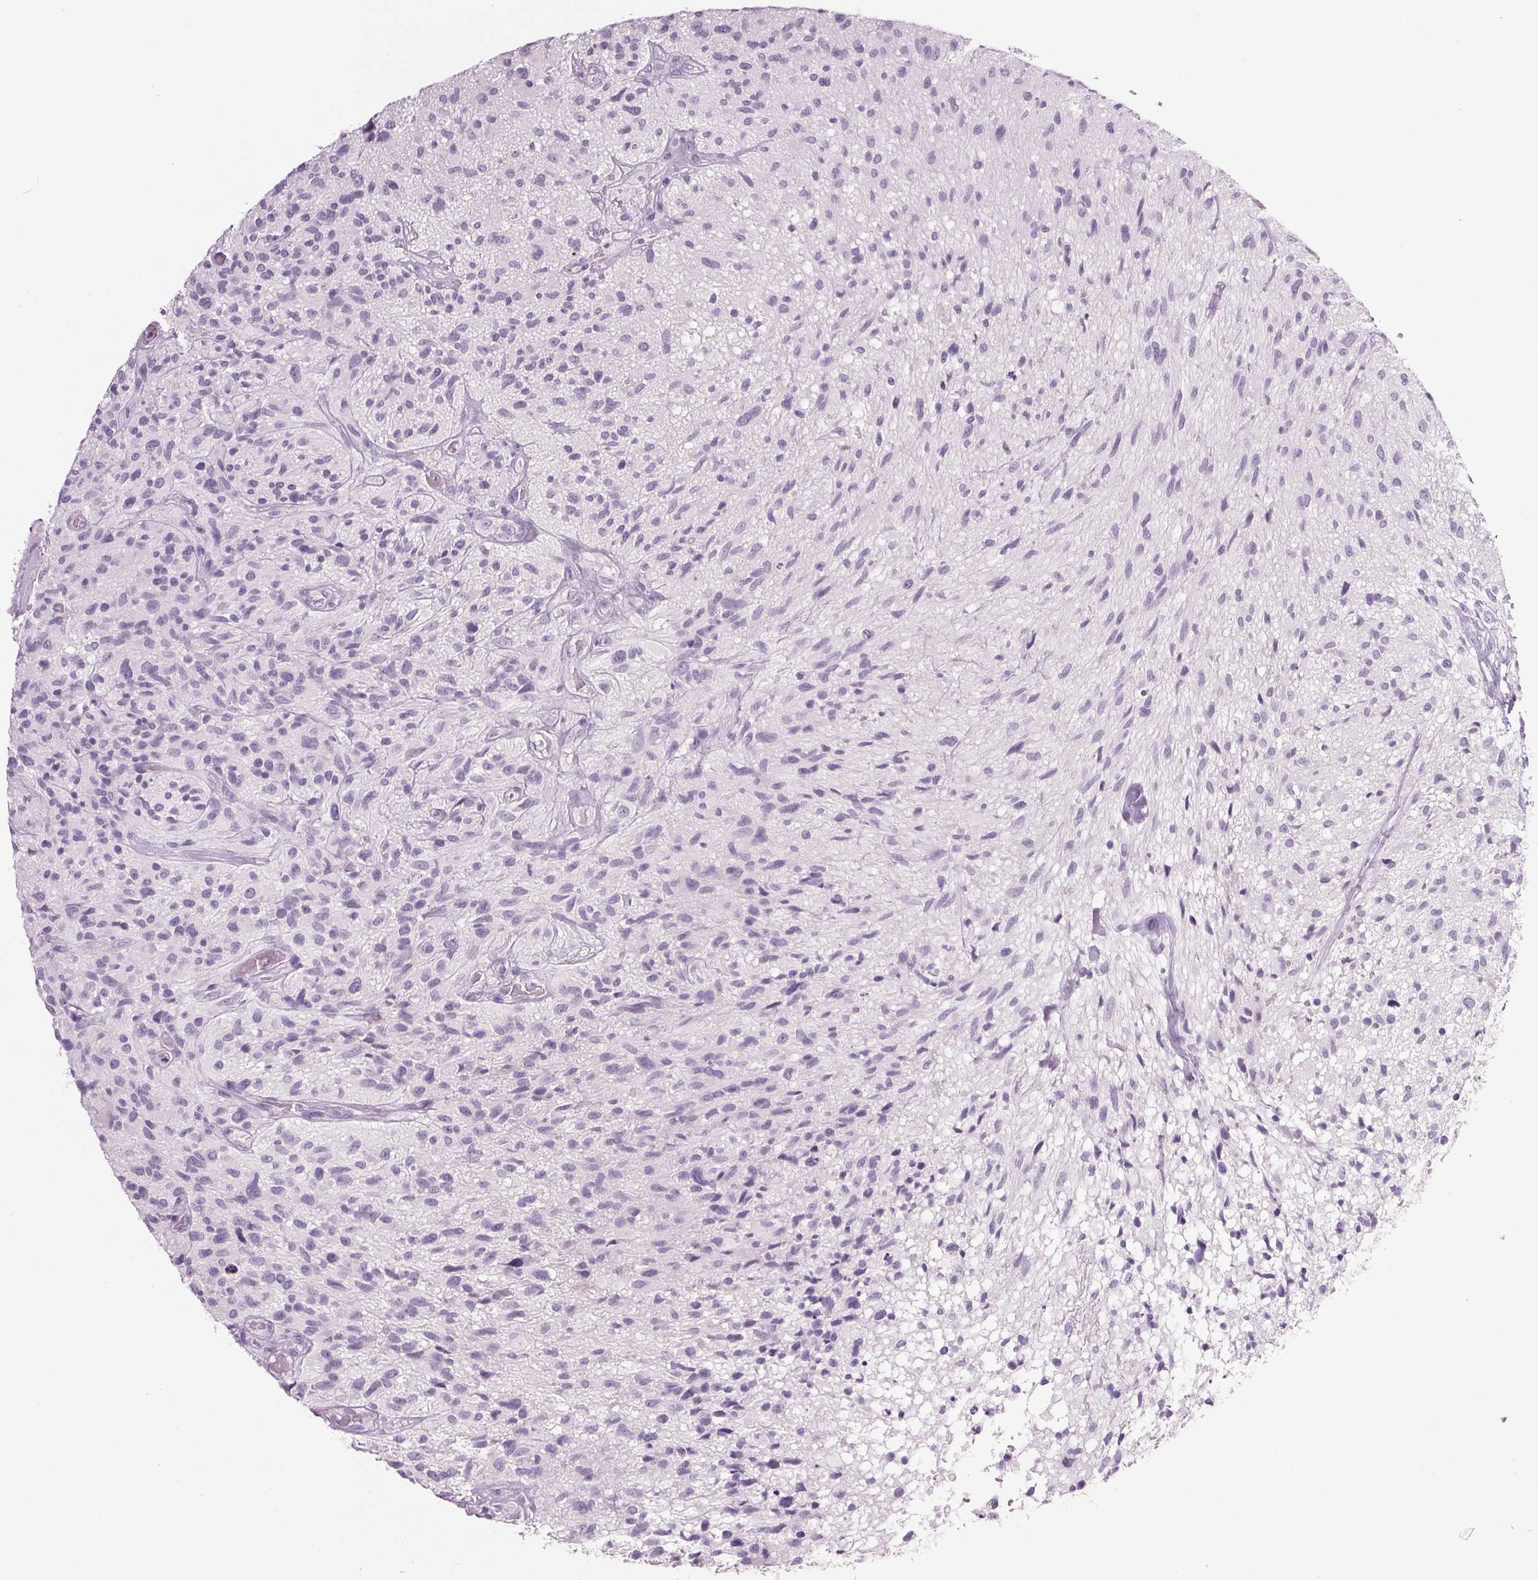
{"staining": {"intensity": "negative", "quantity": "none", "location": "none"}, "tissue": "glioma", "cell_type": "Tumor cells", "image_type": "cancer", "snomed": [{"axis": "morphology", "description": "Glioma, malignant, High grade"}, {"axis": "topography", "description": "Brain"}], "caption": "Immunohistochemistry of human malignant glioma (high-grade) demonstrates no positivity in tumor cells. (Brightfield microscopy of DAB immunohistochemistry (IHC) at high magnification).", "gene": "PPP1R1A", "patient": {"sex": "male", "age": 75}}